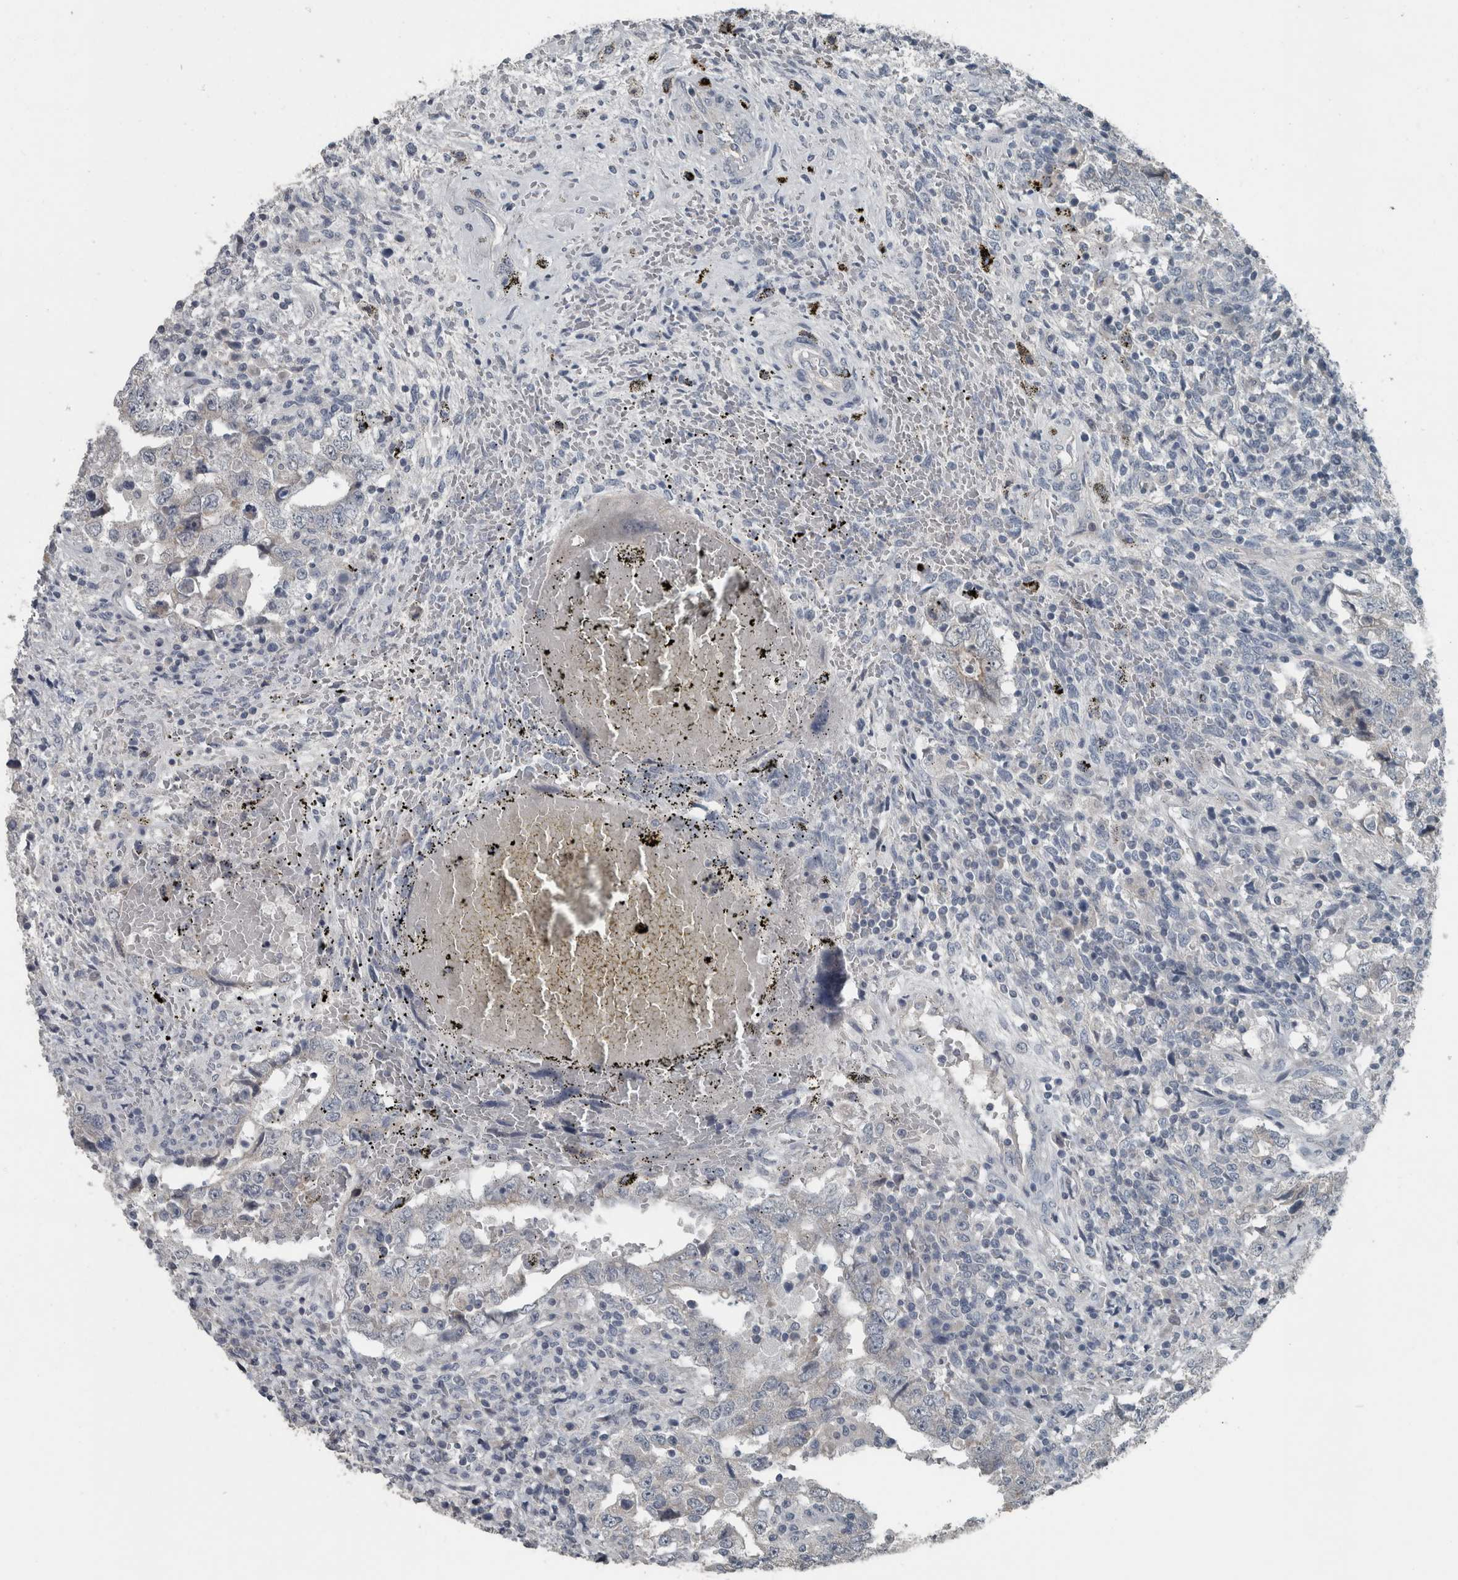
{"staining": {"intensity": "negative", "quantity": "none", "location": "none"}, "tissue": "testis cancer", "cell_type": "Tumor cells", "image_type": "cancer", "snomed": [{"axis": "morphology", "description": "Carcinoma, Embryonal, NOS"}, {"axis": "topography", "description": "Testis"}], "caption": "The photomicrograph demonstrates no significant expression in tumor cells of testis cancer. The staining was performed using DAB (3,3'-diaminobenzidine) to visualize the protein expression in brown, while the nuclei were stained in blue with hematoxylin (Magnification: 20x).", "gene": "KRT20", "patient": {"sex": "male", "age": 26}}